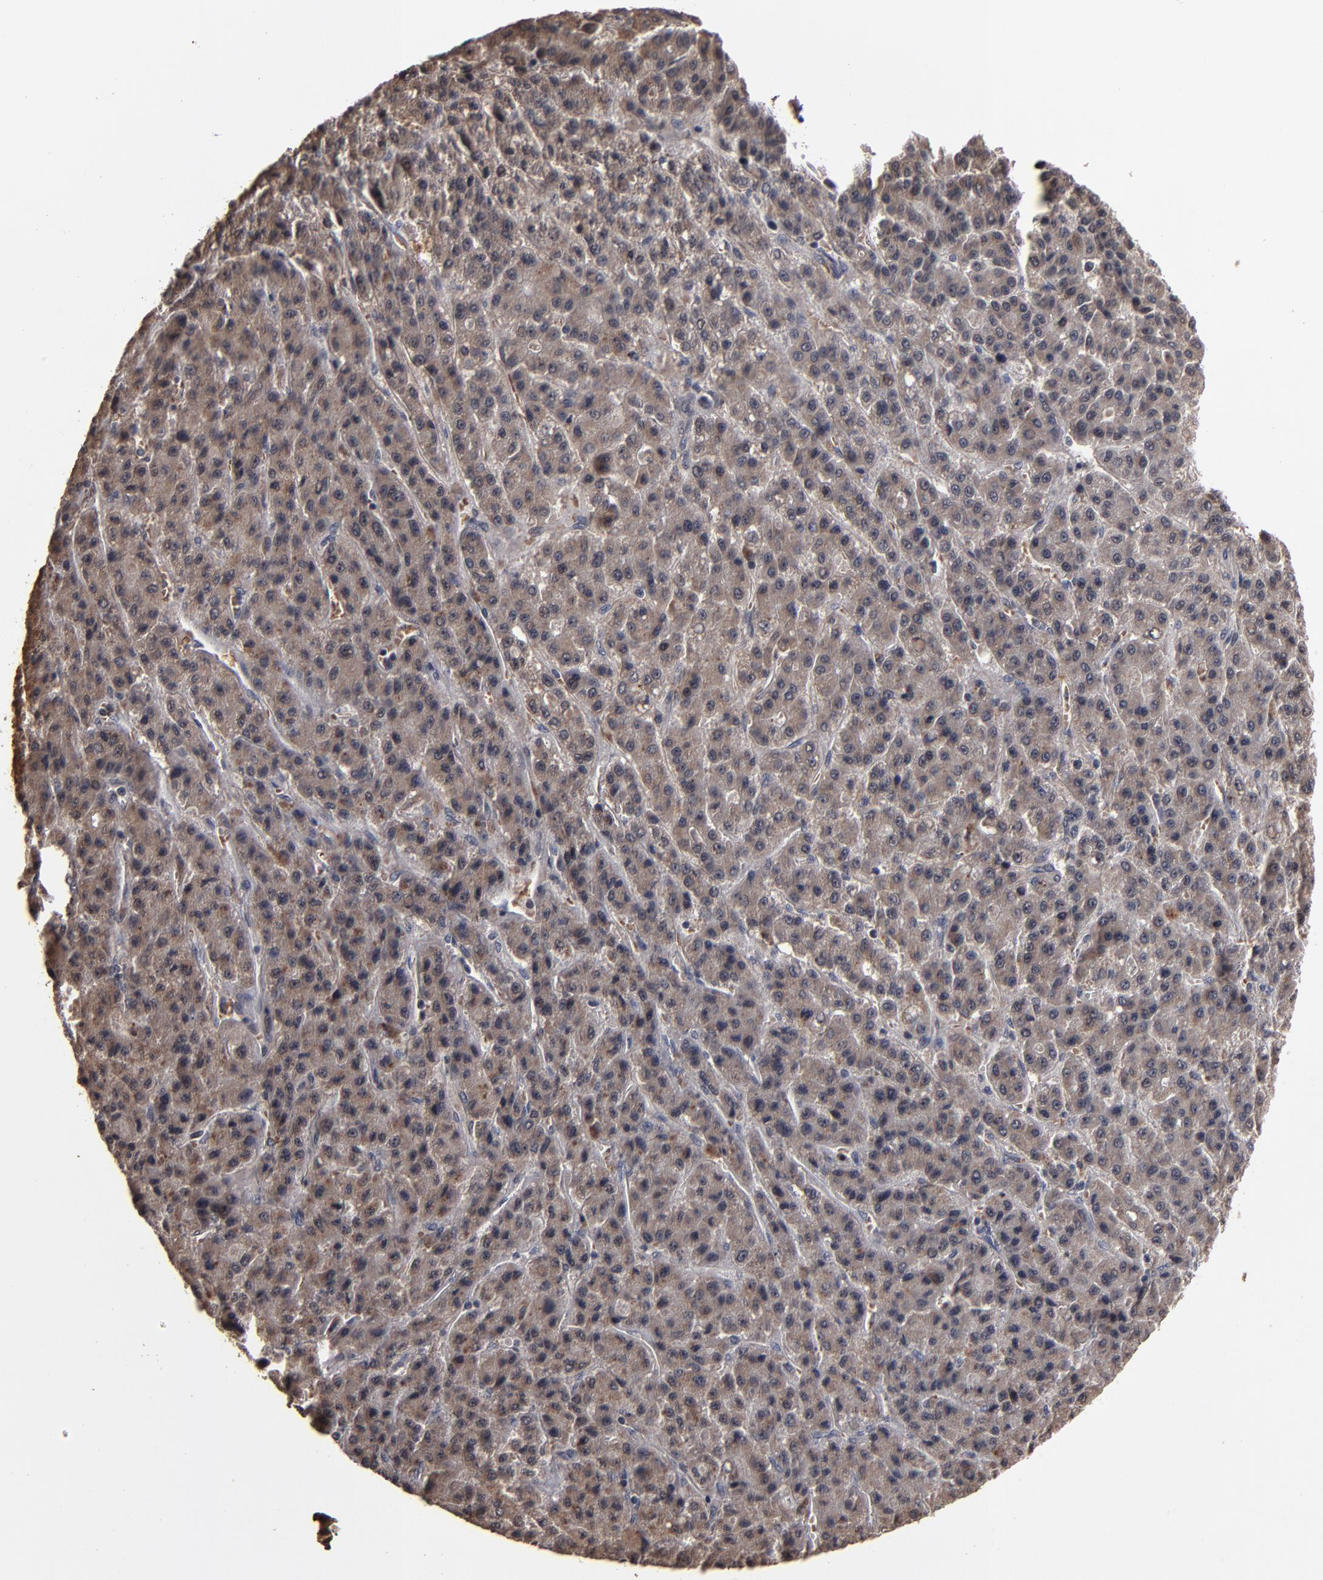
{"staining": {"intensity": "strong", "quantity": ">75%", "location": "cytoplasmic/membranous,nuclear"}, "tissue": "liver cancer", "cell_type": "Tumor cells", "image_type": "cancer", "snomed": [{"axis": "morphology", "description": "Carcinoma, Hepatocellular, NOS"}, {"axis": "topography", "description": "Liver"}], "caption": "IHC micrograph of neoplastic tissue: human hepatocellular carcinoma (liver) stained using immunohistochemistry reveals high levels of strong protein expression localized specifically in the cytoplasmic/membranous and nuclear of tumor cells, appearing as a cytoplasmic/membranous and nuclear brown color.", "gene": "NXF2B", "patient": {"sex": "male", "age": 70}}